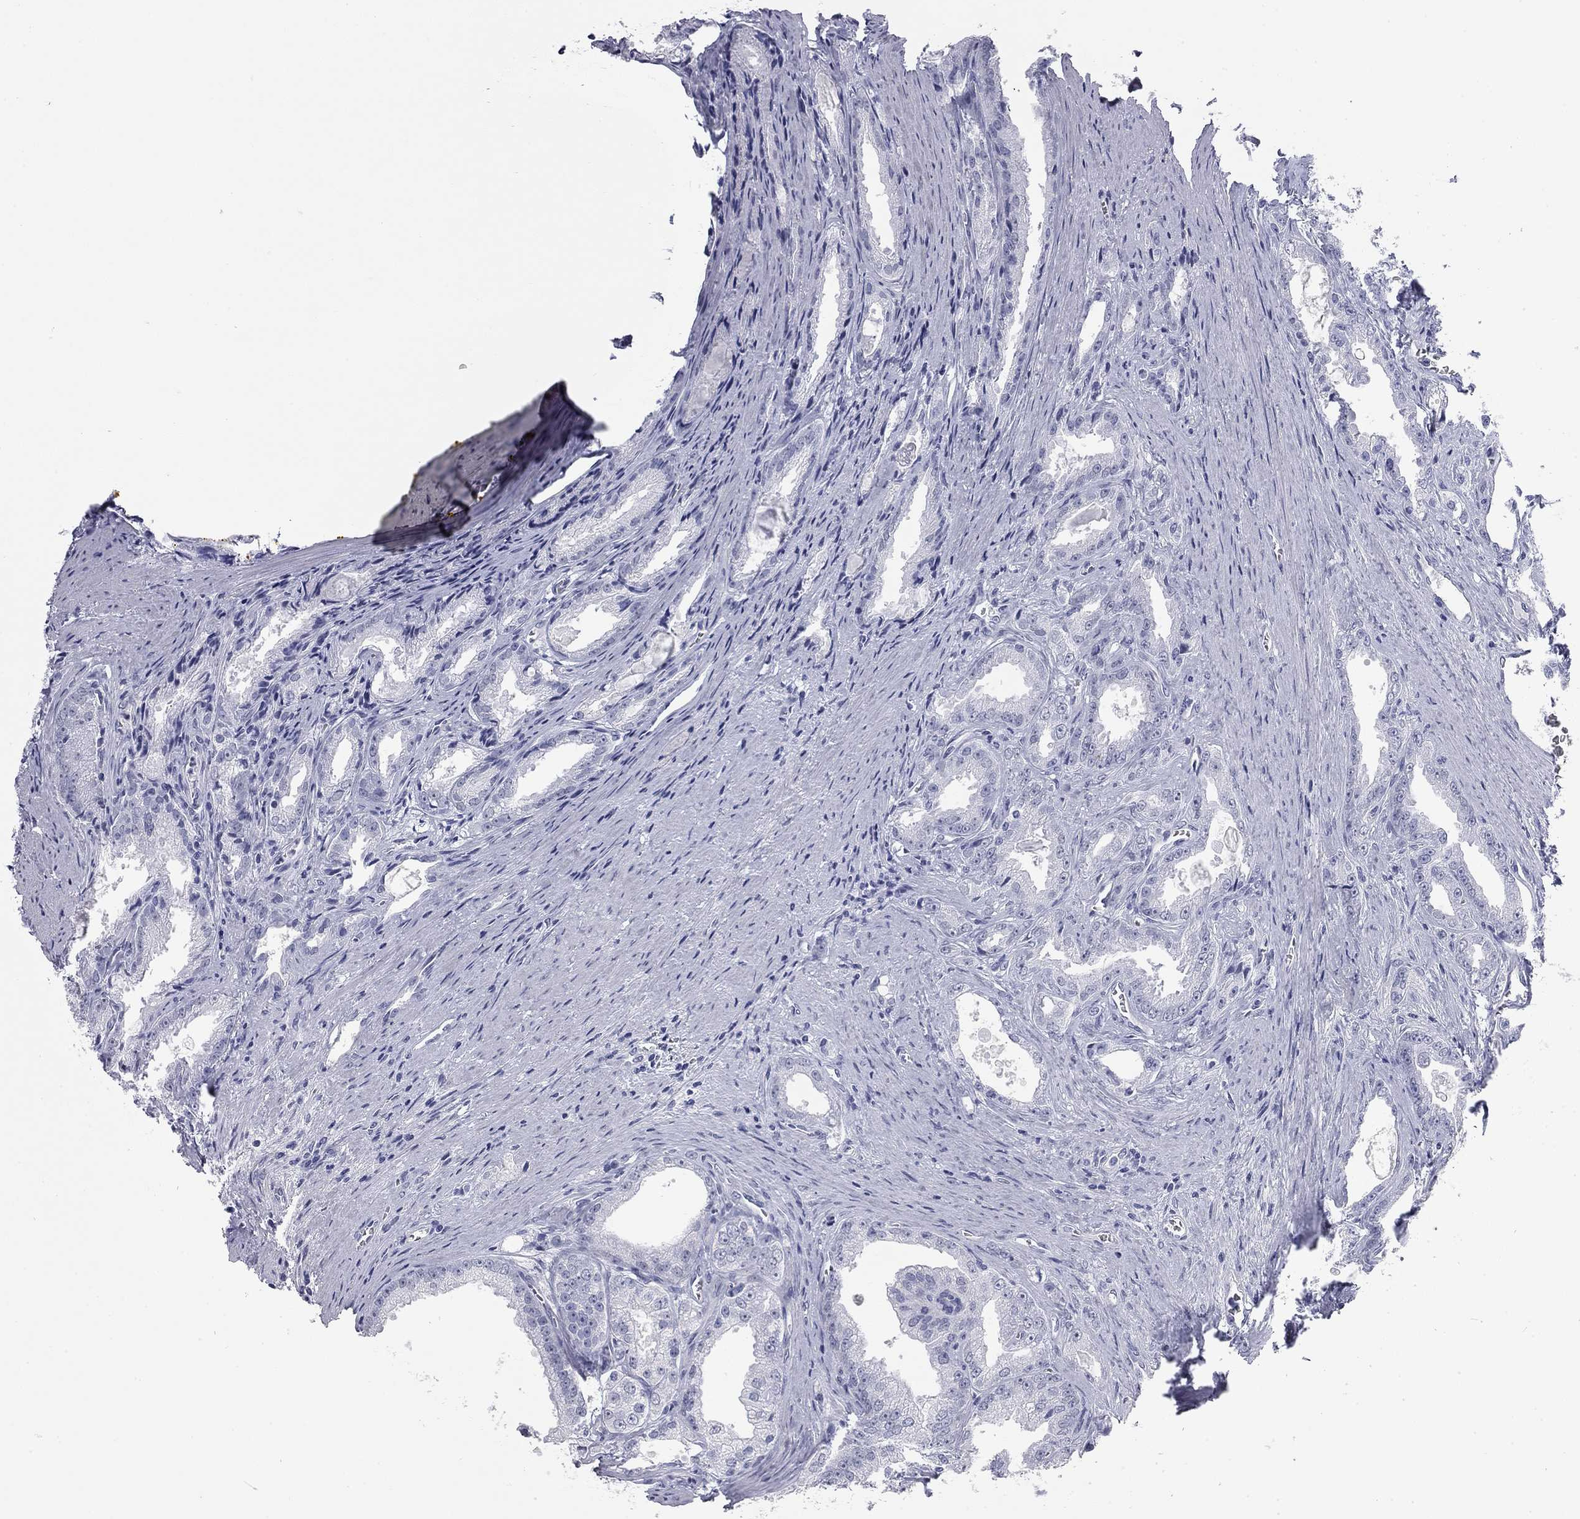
{"staining": {"intensity": "negative", "quantity": "none", "location": "none"}, "tissue": "prostate cancer", "cell_type": "Tumor cells", "image_type": "cancer", "snomed": [{"axis": "morphology", "description": "Adenocarcinoma, NOS"}, {"axis": "morphology", "description": "Adenocarcinoma, High grade"}, {"axis": "topography", "description": "Prostate"}], "caption": "Human prostate cancer (high-grade adenocarcinoma) stained for a protein using IHC exhibits no staining in tumor cells.", "gene": "AK8", "patient": {"sex": "male", "age": 70}}